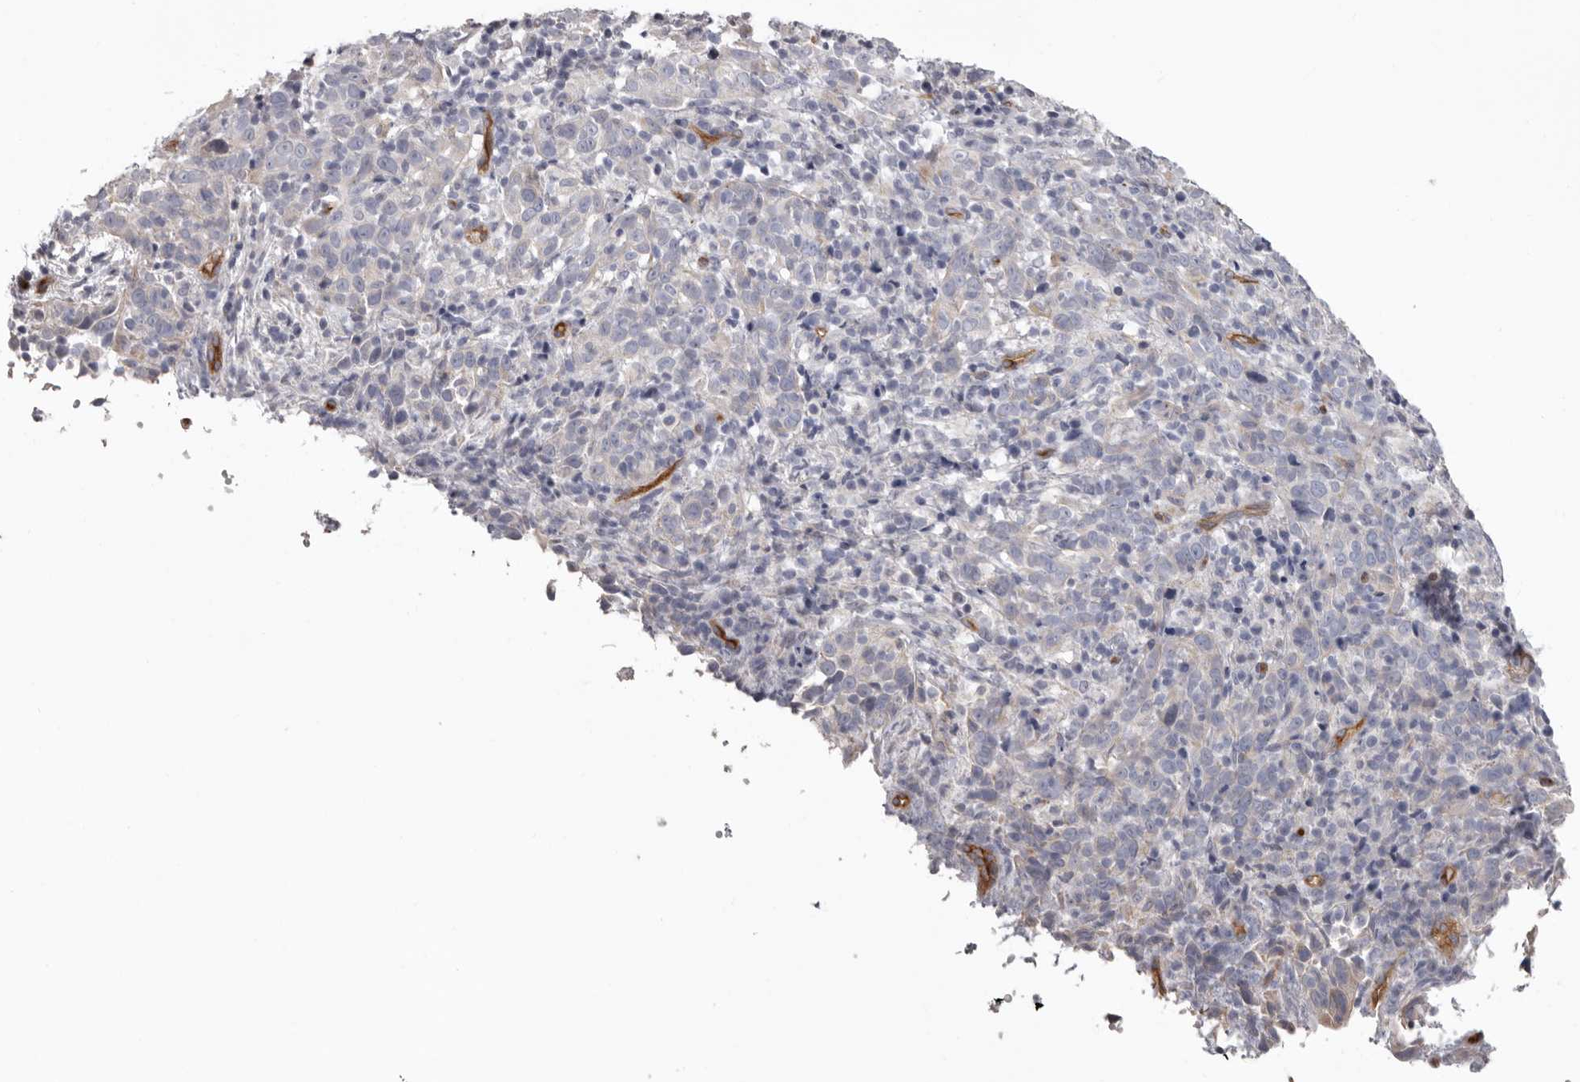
{"staining": {"intensity": "negative", "quantity": "none", "location": "none"}, "tissue": "cervical cancer", "cell_type": "Tumor cells", "image_type": "cancer", "snomed": [{"axis": "morphology", "description": "Squamous cell carcinoma, NOS"}, {"axis": "topography", "description": "Cervix"}], "caption": "This is a micrograph of IHC staining of squamous cell carcinoma (cervical), which shows no positivity in tumor cells.", "gene": "ADGRL4", "patient": {"sex": "female", "age": 46}}